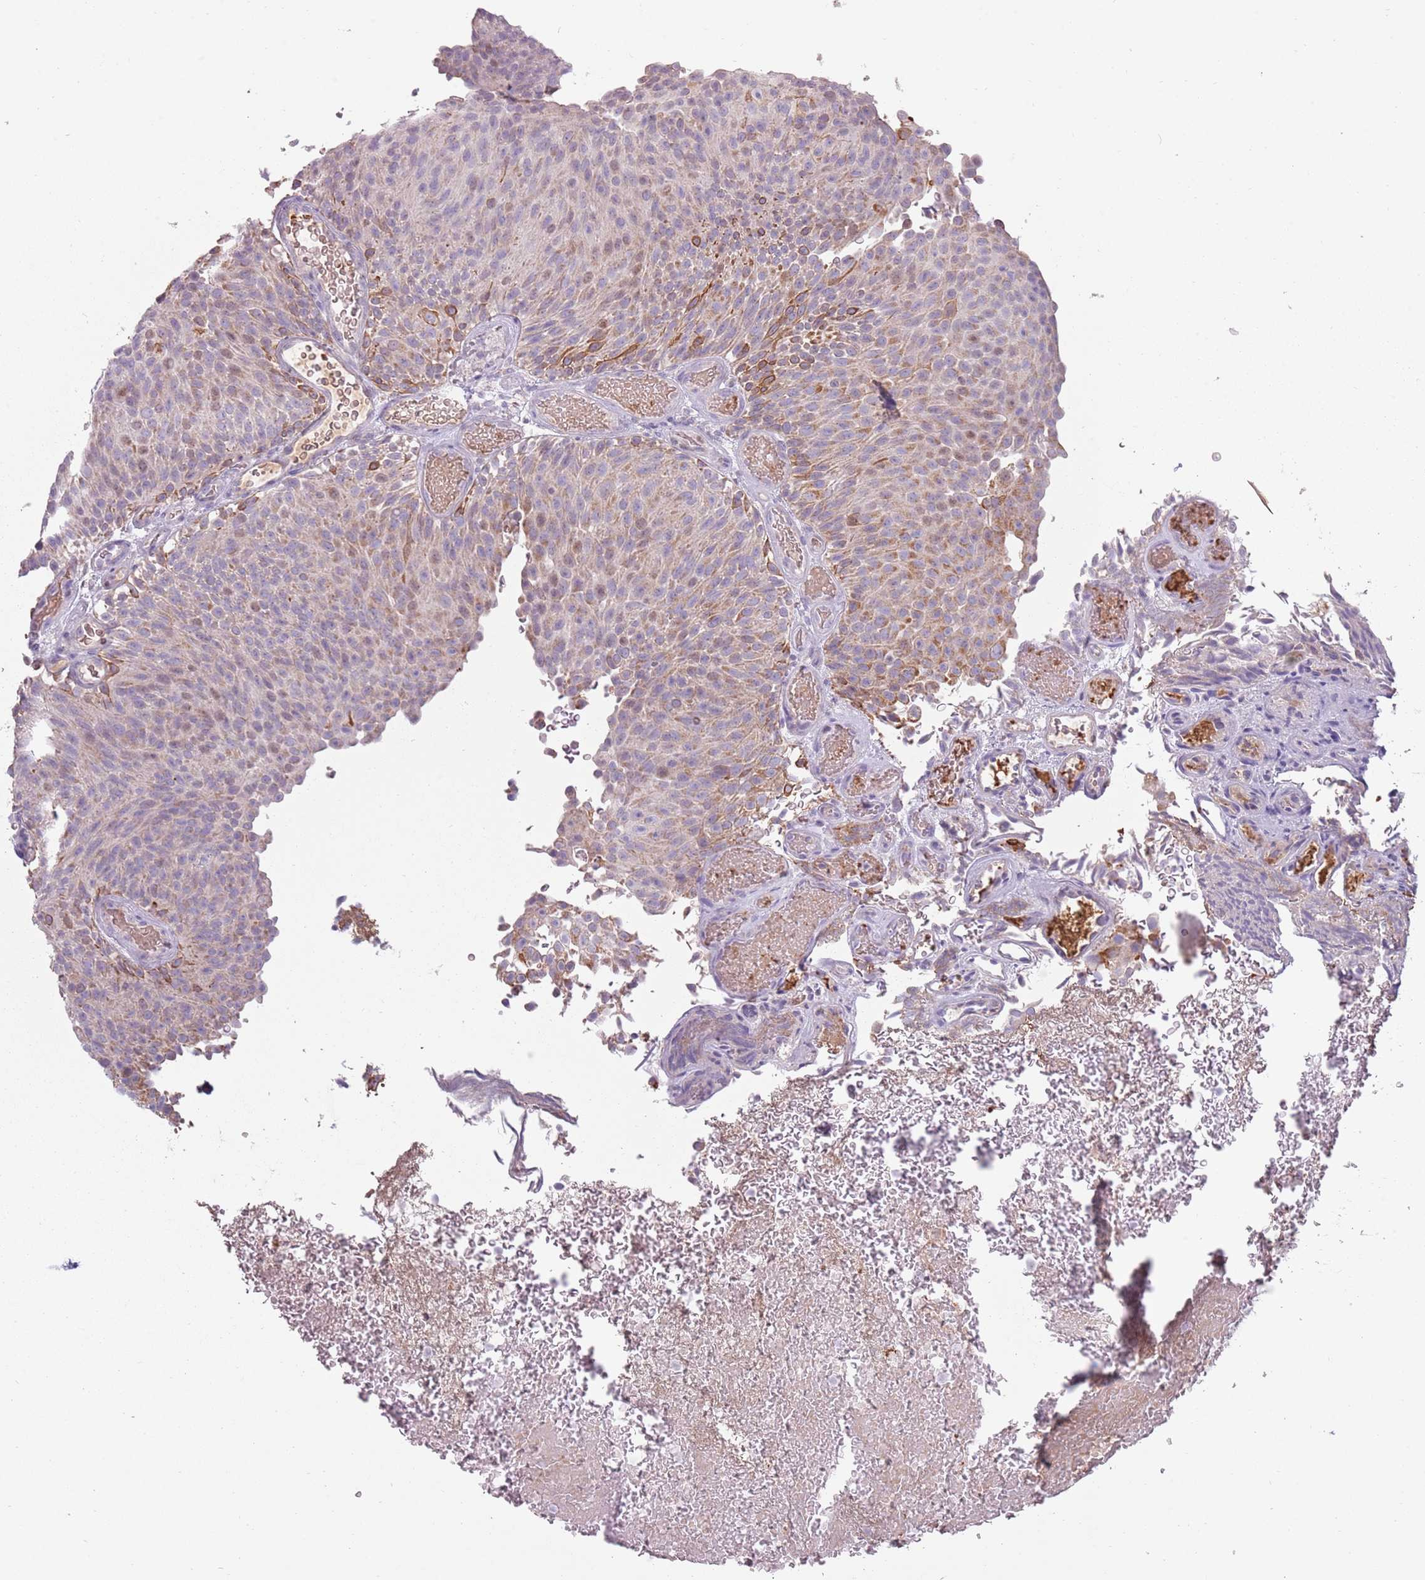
{"staining": {"intensity": "moderate", "quantity": "25%-75%", "location": "cytoplasmic/membranous"}, "tissue": "urothelial cancer", "cell_type": "Tumor cells", "image_type": "cancer", "snomed": [{"axis": "morphology", "description": "Urothelial carcinoma, Low grade"}, {"axis": "topography", "description": "Urinary bladder"}], "caption": "Moderate cytoplasmic/membranous protein expression is seen in about 25%-75% of tumor cells in urothelial cancer. (brown staining indicates protein expression, while blue staining denotes nuclei).", "gene": "SYS1", "patient": {"sex": "male", "age": 78}}